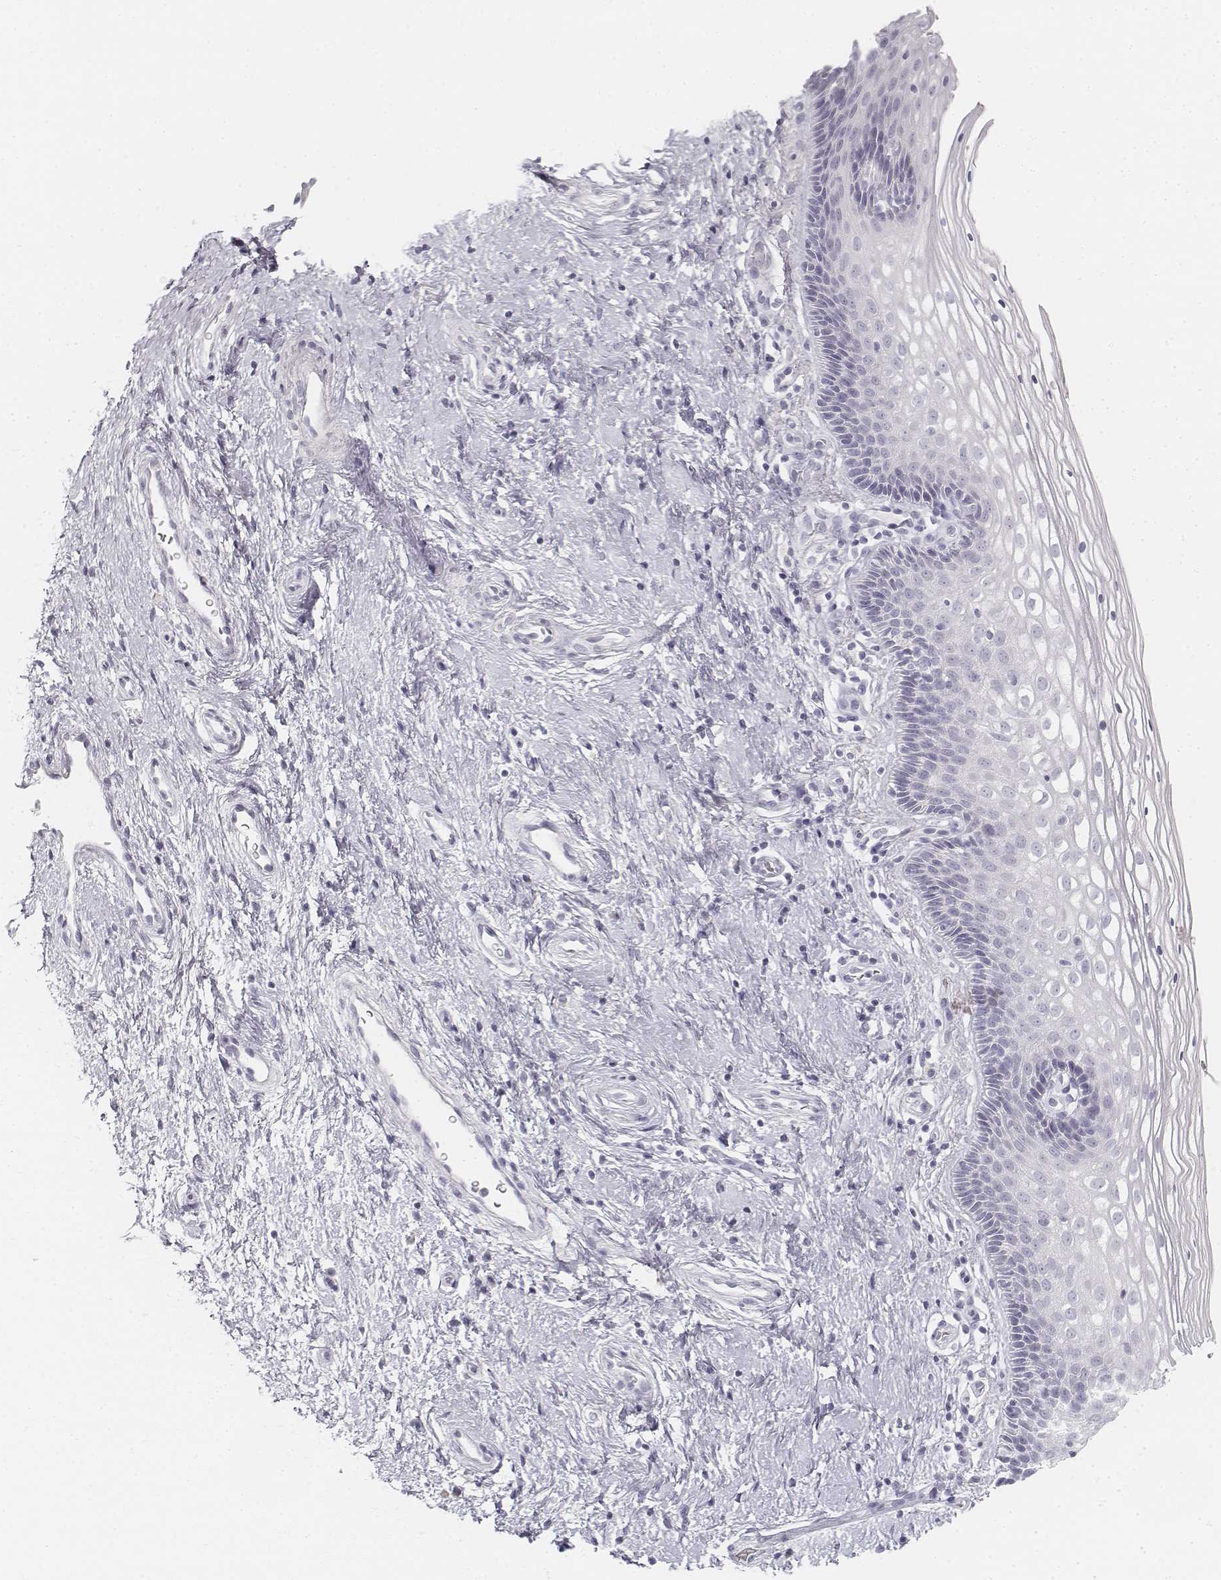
{"staining": {"intensity": "negative", "quantity": "none", "location": "none"}, "tissue": "cervix", "cell_type": "Glandular cells", "image_type": "normal", "snomed": [{"axis": "morphology", "description": "Normal tissue, NOS"}, {"axis": "topography", "description": "Cervix"}], "caption": "Immunohistochemical staining of benign human cervix reveals no significant expression in glandular cells. The staining was performed using DAB to visualize the protein expression in brown, while the nuclei were stained in blue with hematoxylin (Magnification: 20x).", "gene": "KRT25", "patient": {"sex": "female", "age": 34}}